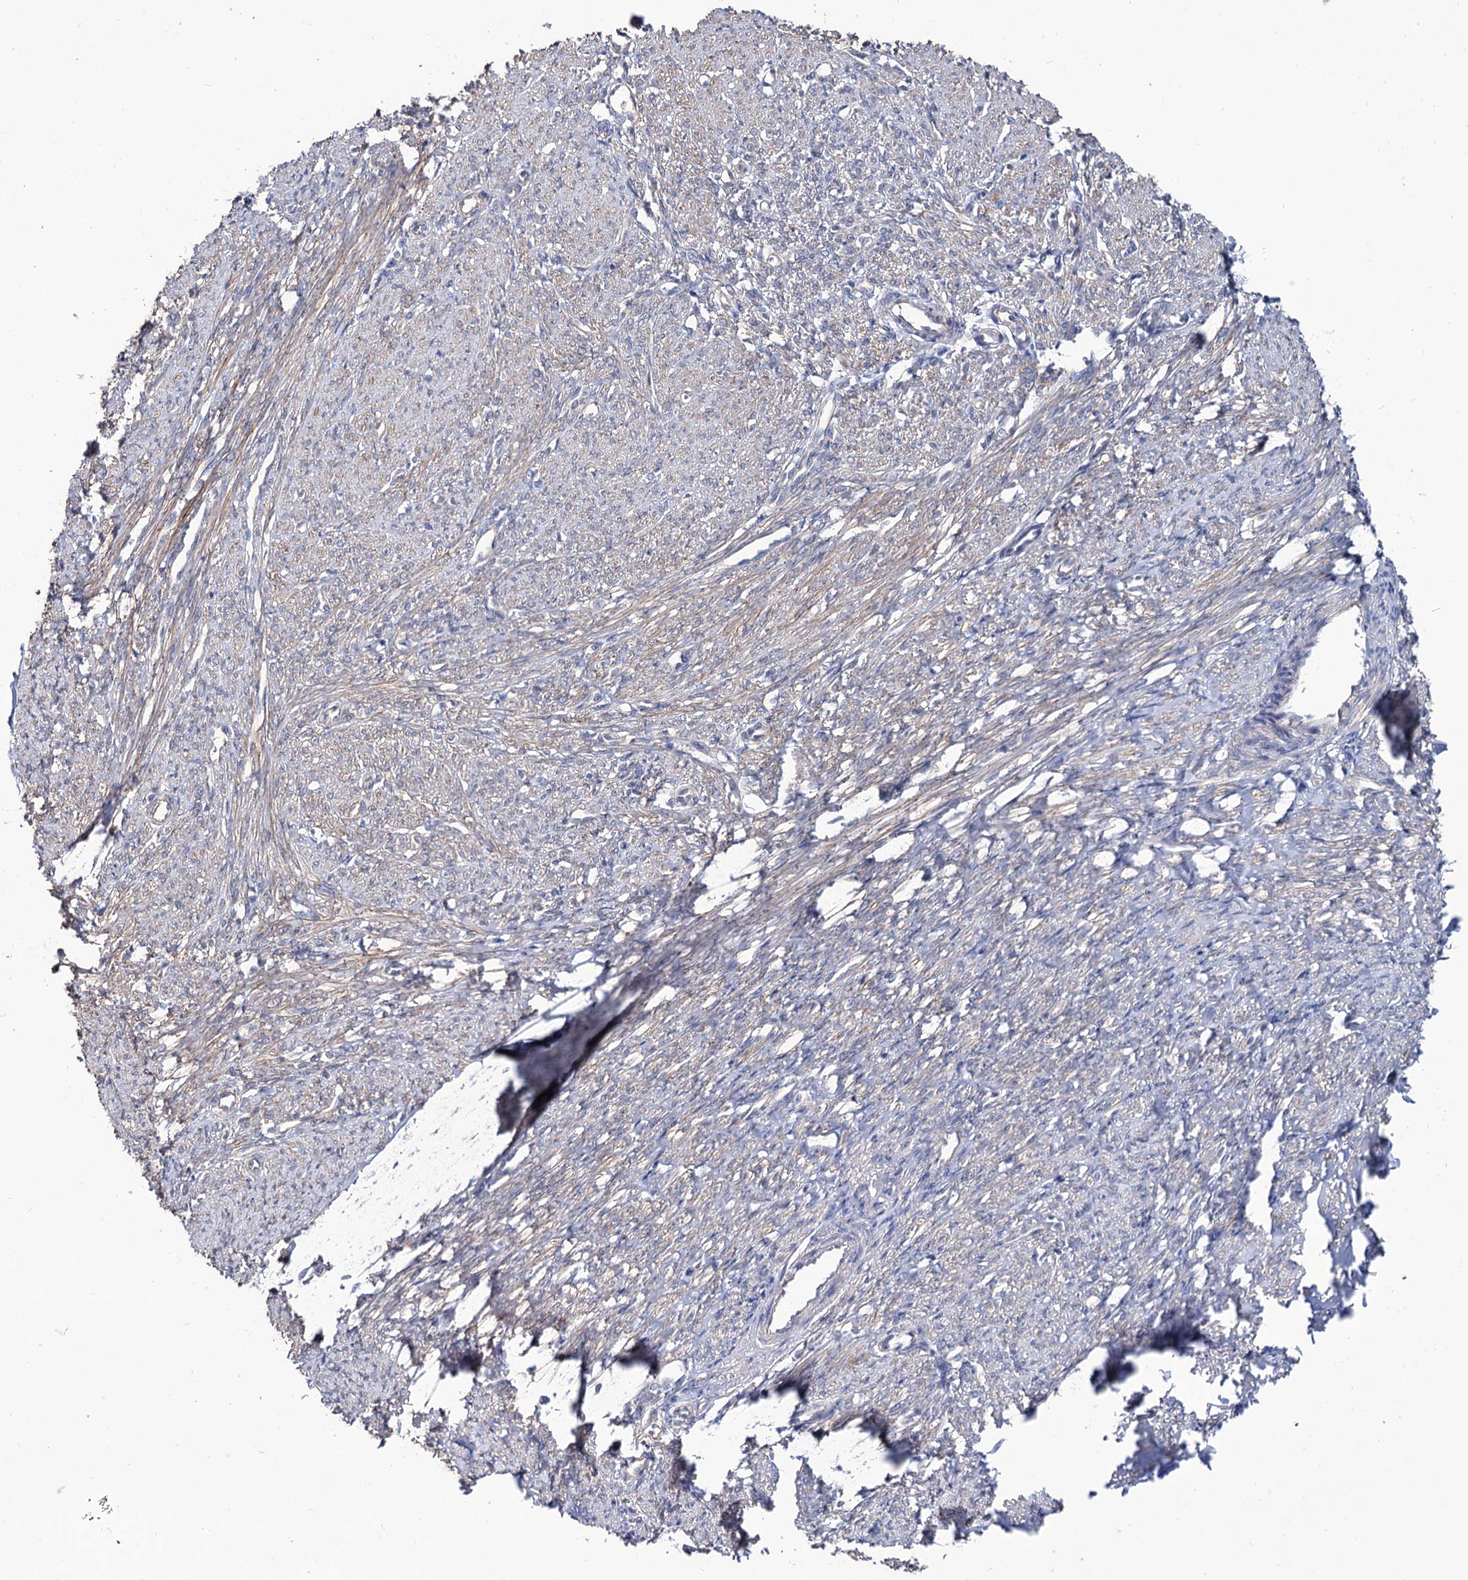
{"staining": {"intensity": "moderate", "quantity": "25%-75%", "location": "cytoplasmic/membranous"}, "tissue": "smooth muscle", "cell_type": "Smooth muscle cells", "image_type": "normal", "snomed": [{"axis": "morphology", "description": "Normal tissue, NOS"}, {"axis": "topography", "description": "Smooth muscle"}, {"axis": "topography", "description": "Uterus"}], "caption": "An IHC photomicrograph of normal tissue is shown. Protein staining in brown shows moderate cytoplasmic/membranous positivity in smooth muscle within smooth muscle cells. (DAB IHC with brightfield microscopy, high magnification).", "gene": "SEC24A", "patient": {"sex": "female", "age": 59}}